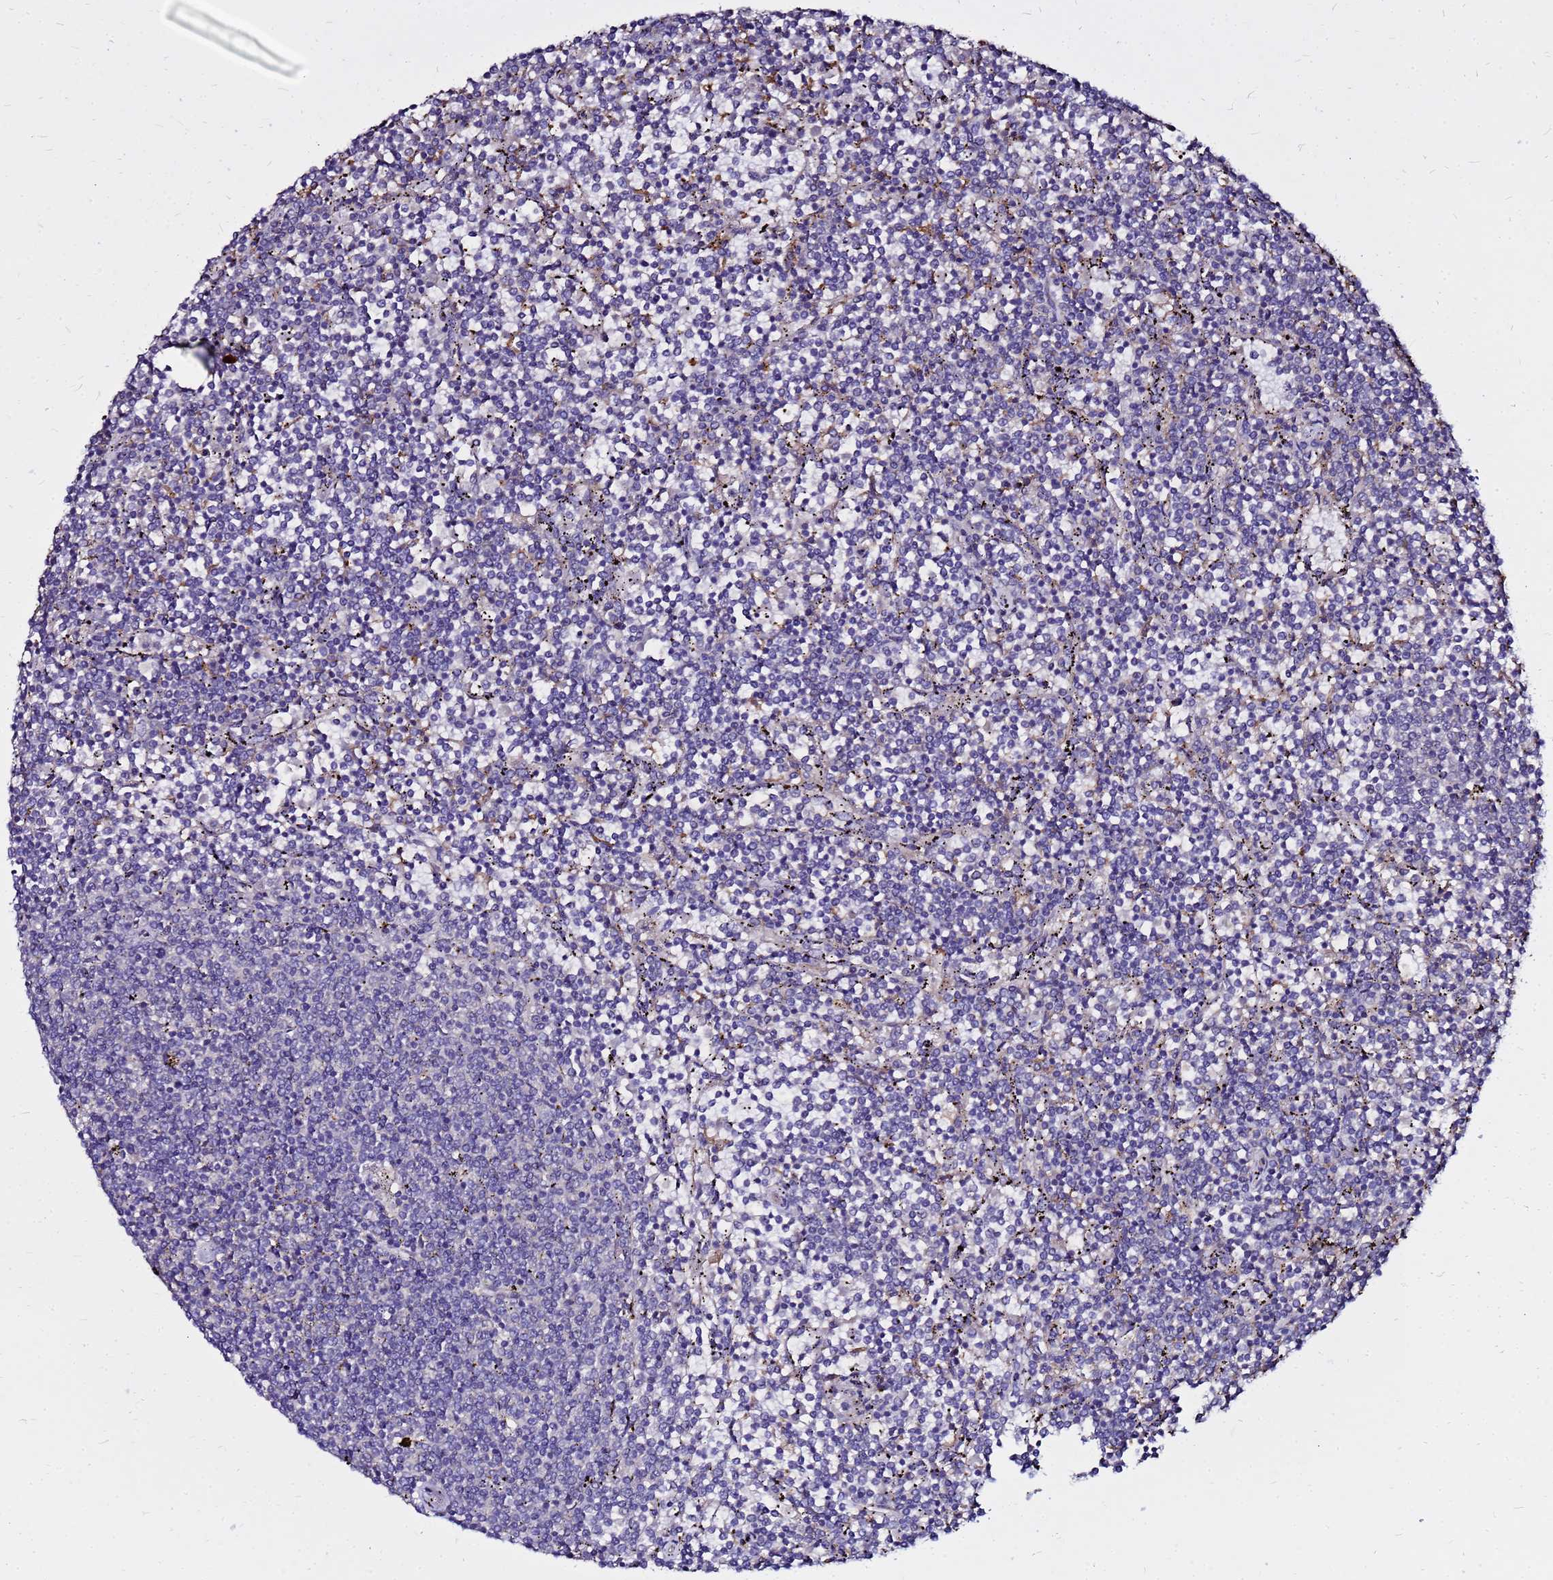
{"staining": {"intensity": "negative", "quantity": "none", "location": "none"}, "tissue": "lymphoma", "cell_type": "Tumor cells", "image_type": "cancer", "snomed": [{"axis": "morphology", "description": "Malignant lymphoma, non-Hodgkin's type, Low grade"}, {"axis": "topography", "description": "Spleen"}], "caption": "High power microscopy photomicrograph of an immunohistochemistry photomicrograph of malignant lymphoma, non-Hodgkin's type (low-grade), revealing no significant staining in tumor cells.", "gene": "ARHGEF5", "patient": {"sex": "female", "age": 50}}